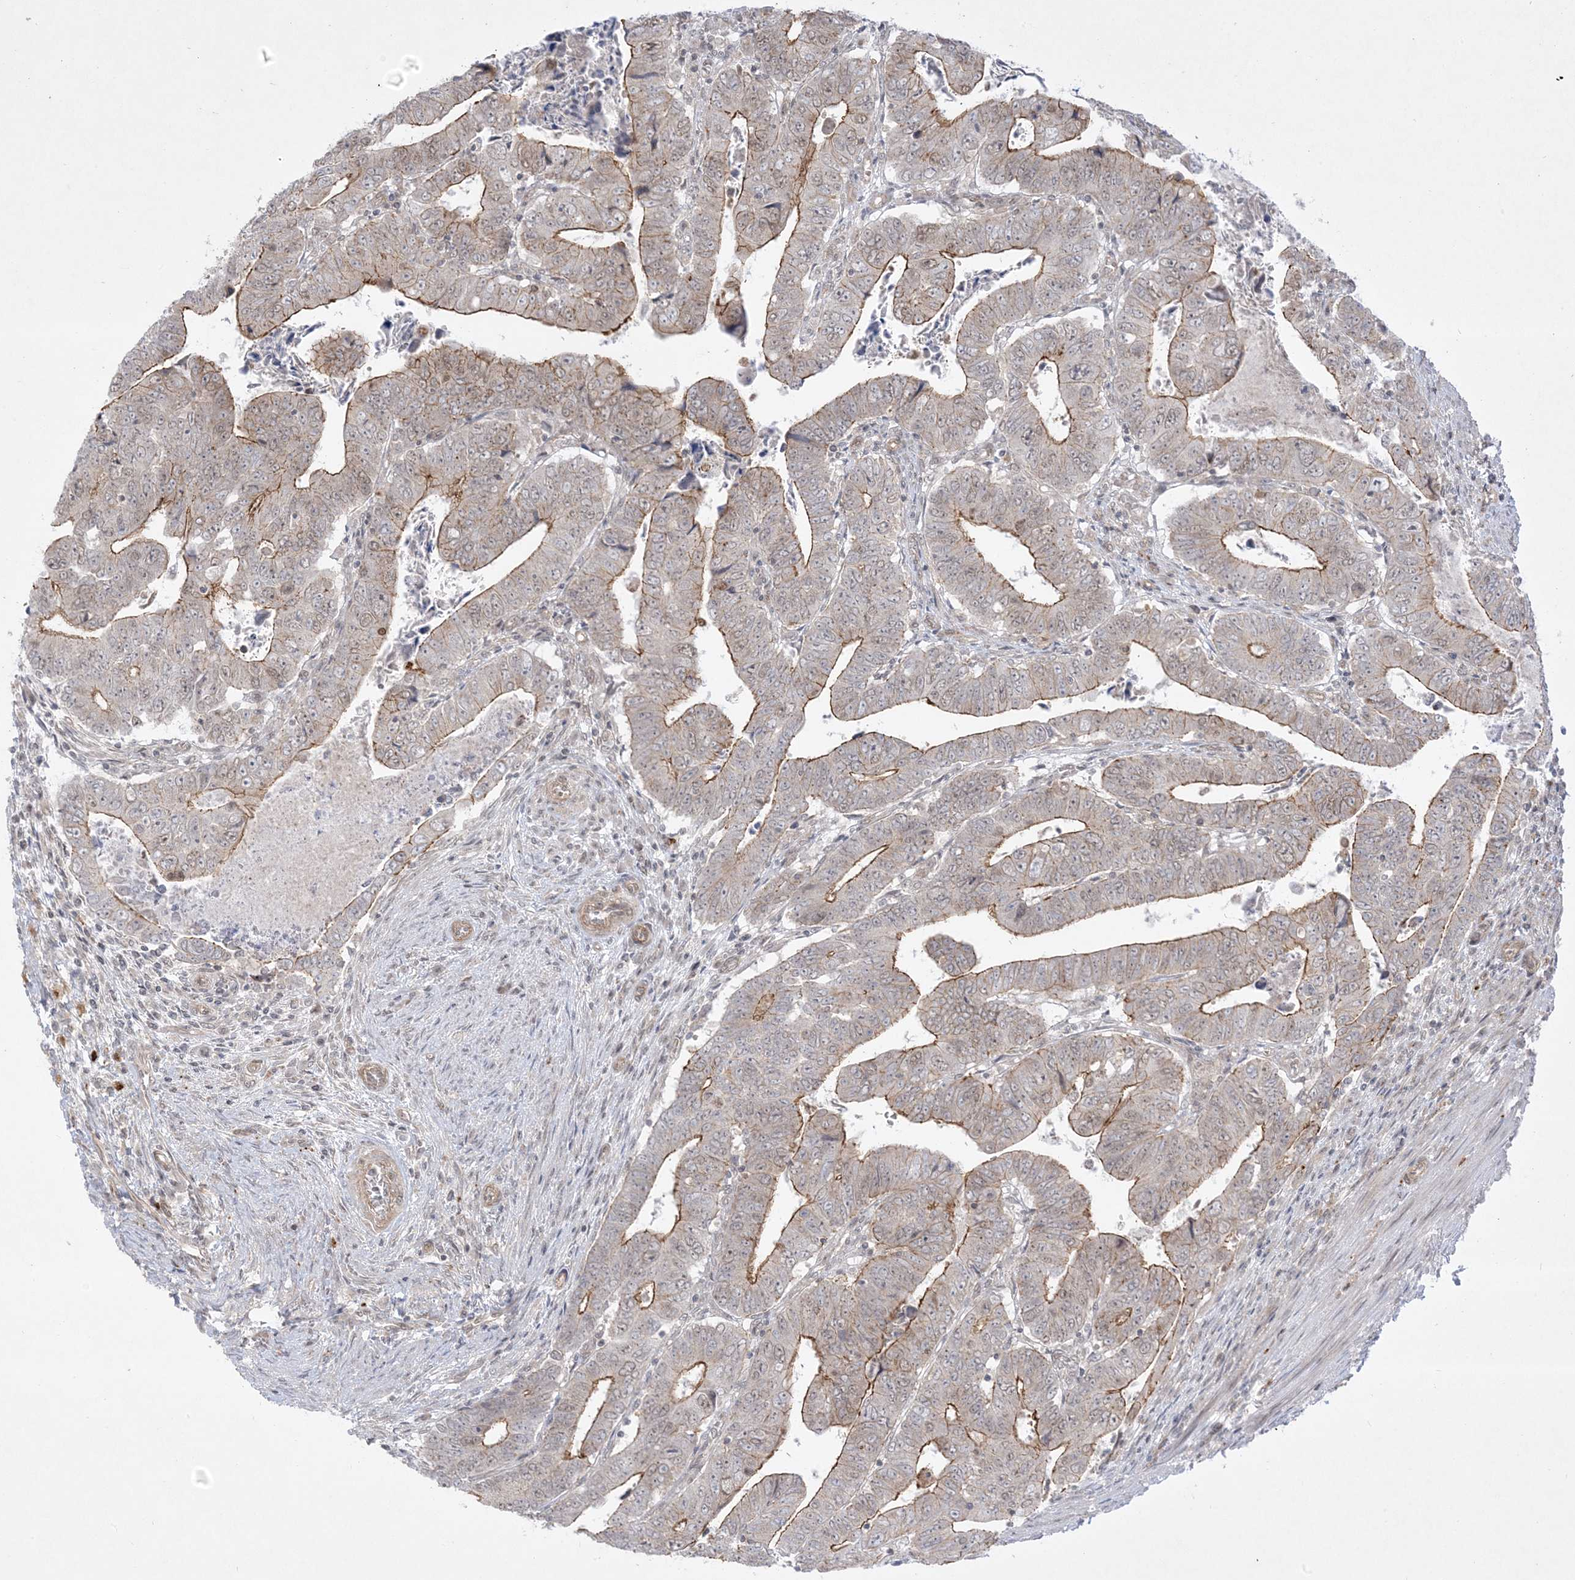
{"staining": {"intensity": "moderate", "quantity": "25%-75%", "location": "cytoplasmic/membranous"}, "tissue": "colorectal cancer", "cell_type": "Tumor cells", "image_type": "cancer", "snomed": [{"axis": "morphology", "description": "Normal tissue, NOS"}, {"axis": "morphology", "description": "Adenocarcinoma, NOS"}, {"axis": "topography", "description": "Rectum"}], "caption": "Brown immunohistochemical staining in colorectal cancer (adenocarcinoma) shows moderate cytoplasmic/membranous positivity in approximately 25%-75% of tumor cells.", "gene": "PTK6", "patient": {"sex": "female", "age": 65}}